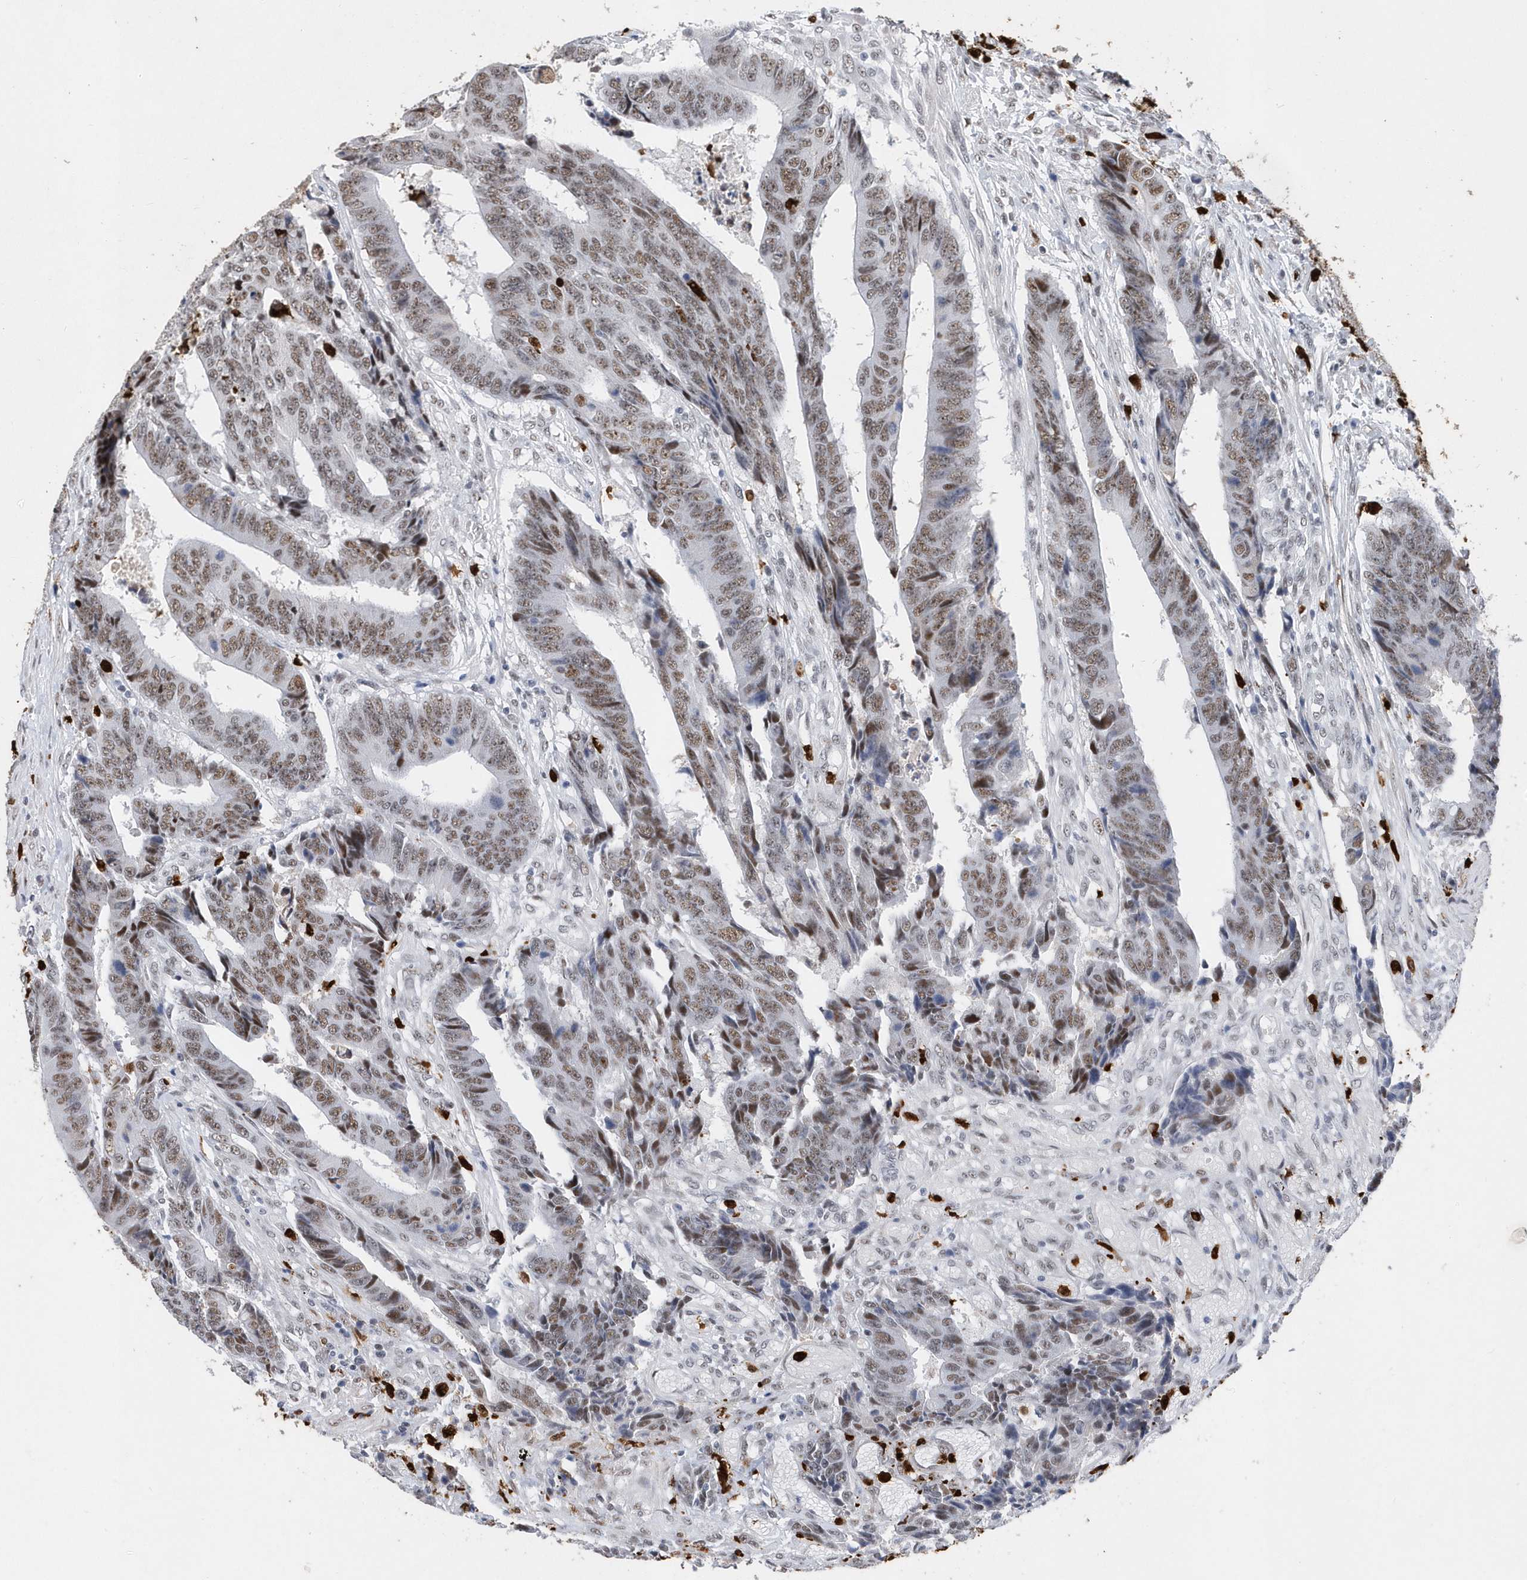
{"staining": {"intensity": "moderate", "quantity": ">75%", "location": "nuclear"}, "tissue": "colorectal cancer", "cell_type": "Tumor cells", "image_type": "cancer", "snomed": [{"axis": "morphology", "description": "Adenocarcinoma, NOS"}, {"axis": "topography", "description": "Rectum"}], "caption": "IHC of adenocarcinoma (colorectal) displays medium levels of moderate nuclear expression in approximately >75% of tumor cells.", "gene": "RPP30", "patient": {"sex": "male", "age": 84}}